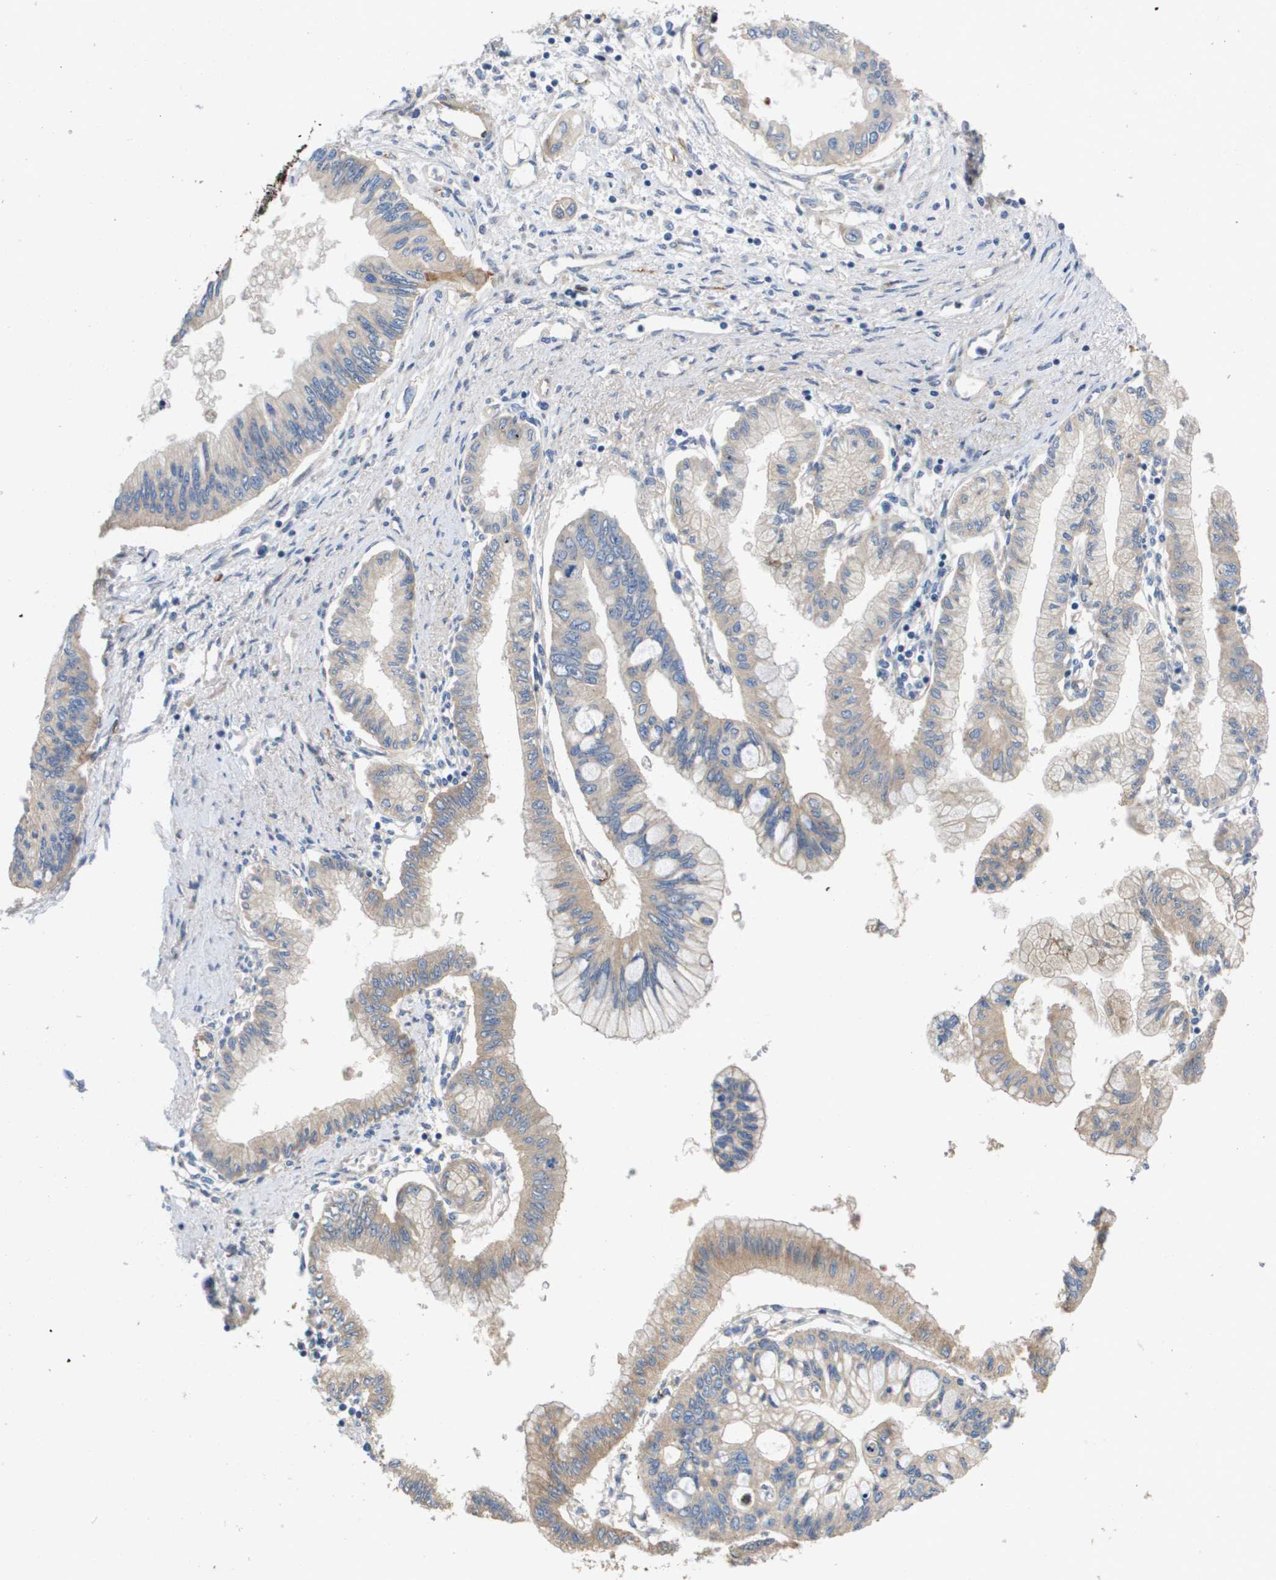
{"staining": {"intensity": "weak", "quantity": "25%-75%", "location": "cytoplasmic/membranous"}, "tissue": "pancreatic cancer", "cell_type": "Tumor cells", "image_type": "cancer", "snomed": [{"axis": "morphology", "description": "Adenocarcinoma, NOS"}, {"axis": "topography", "description": "Pancreas"}], "caption": "Adenocarcinoma (pancreatic) tissue shows weak cytoplasmic/membranous expression in about 25%-75% of tumor cells, visualized by immunohistochemistry.", "gene": "ENTPD2", "patient": {"sex": "female", "age": 77}}